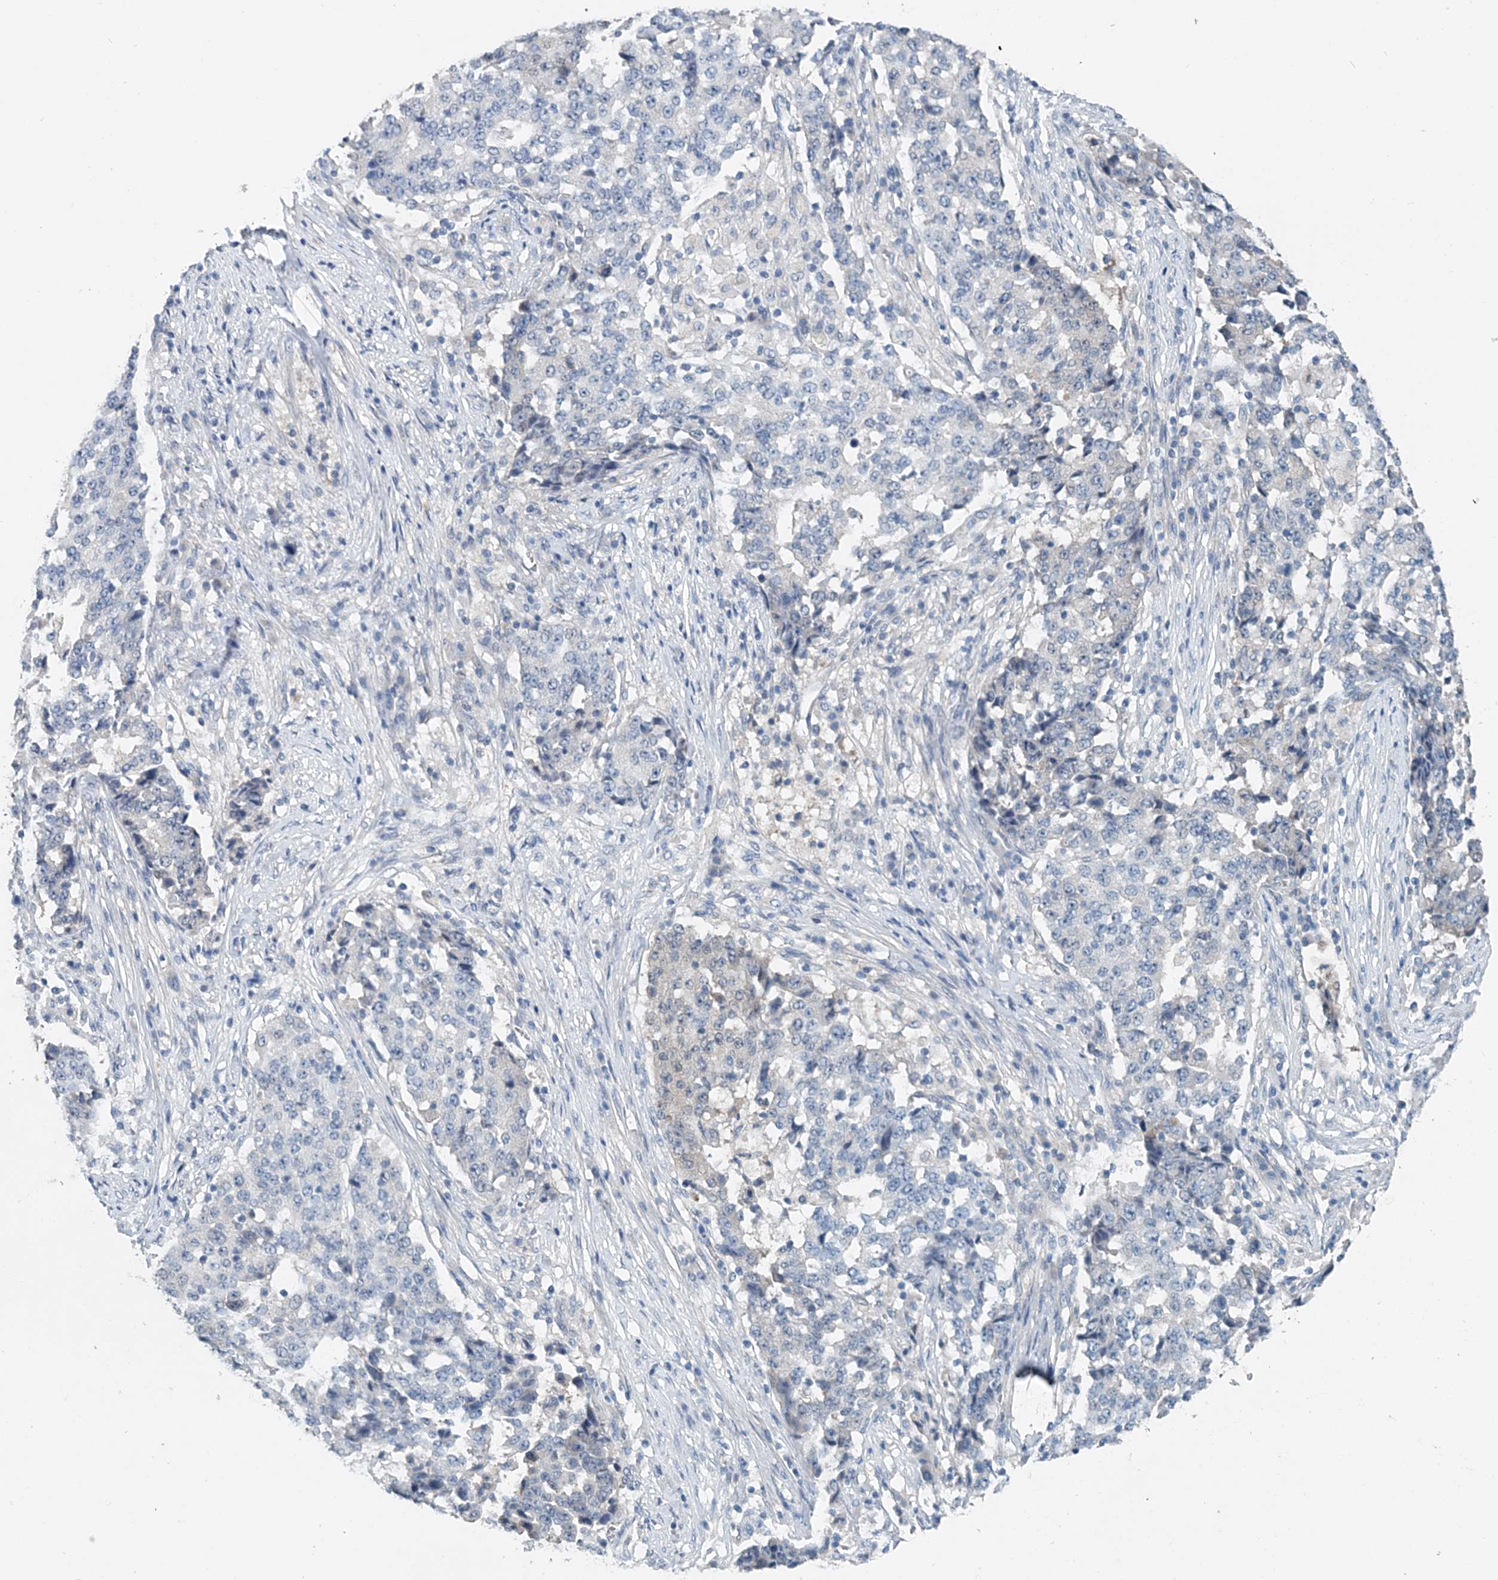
{"staining": {"intensity": "negative", "quantity": "none", "location": "none"}, "tissue": "stomach cancer", "cell_type": "Tumor cells", "image_type": "cancer", "snomed": [{"axis": "morphology", "description": "Adenocarcinoma, NOS"}, {"axis": "topography", "description": "Stomach"}], "caption": "The image displays no significant expression in tumor cells of adenocarcinoma (stomach).", "gene": "PFN2", "patient": {"sex": "male", "age": 59}}